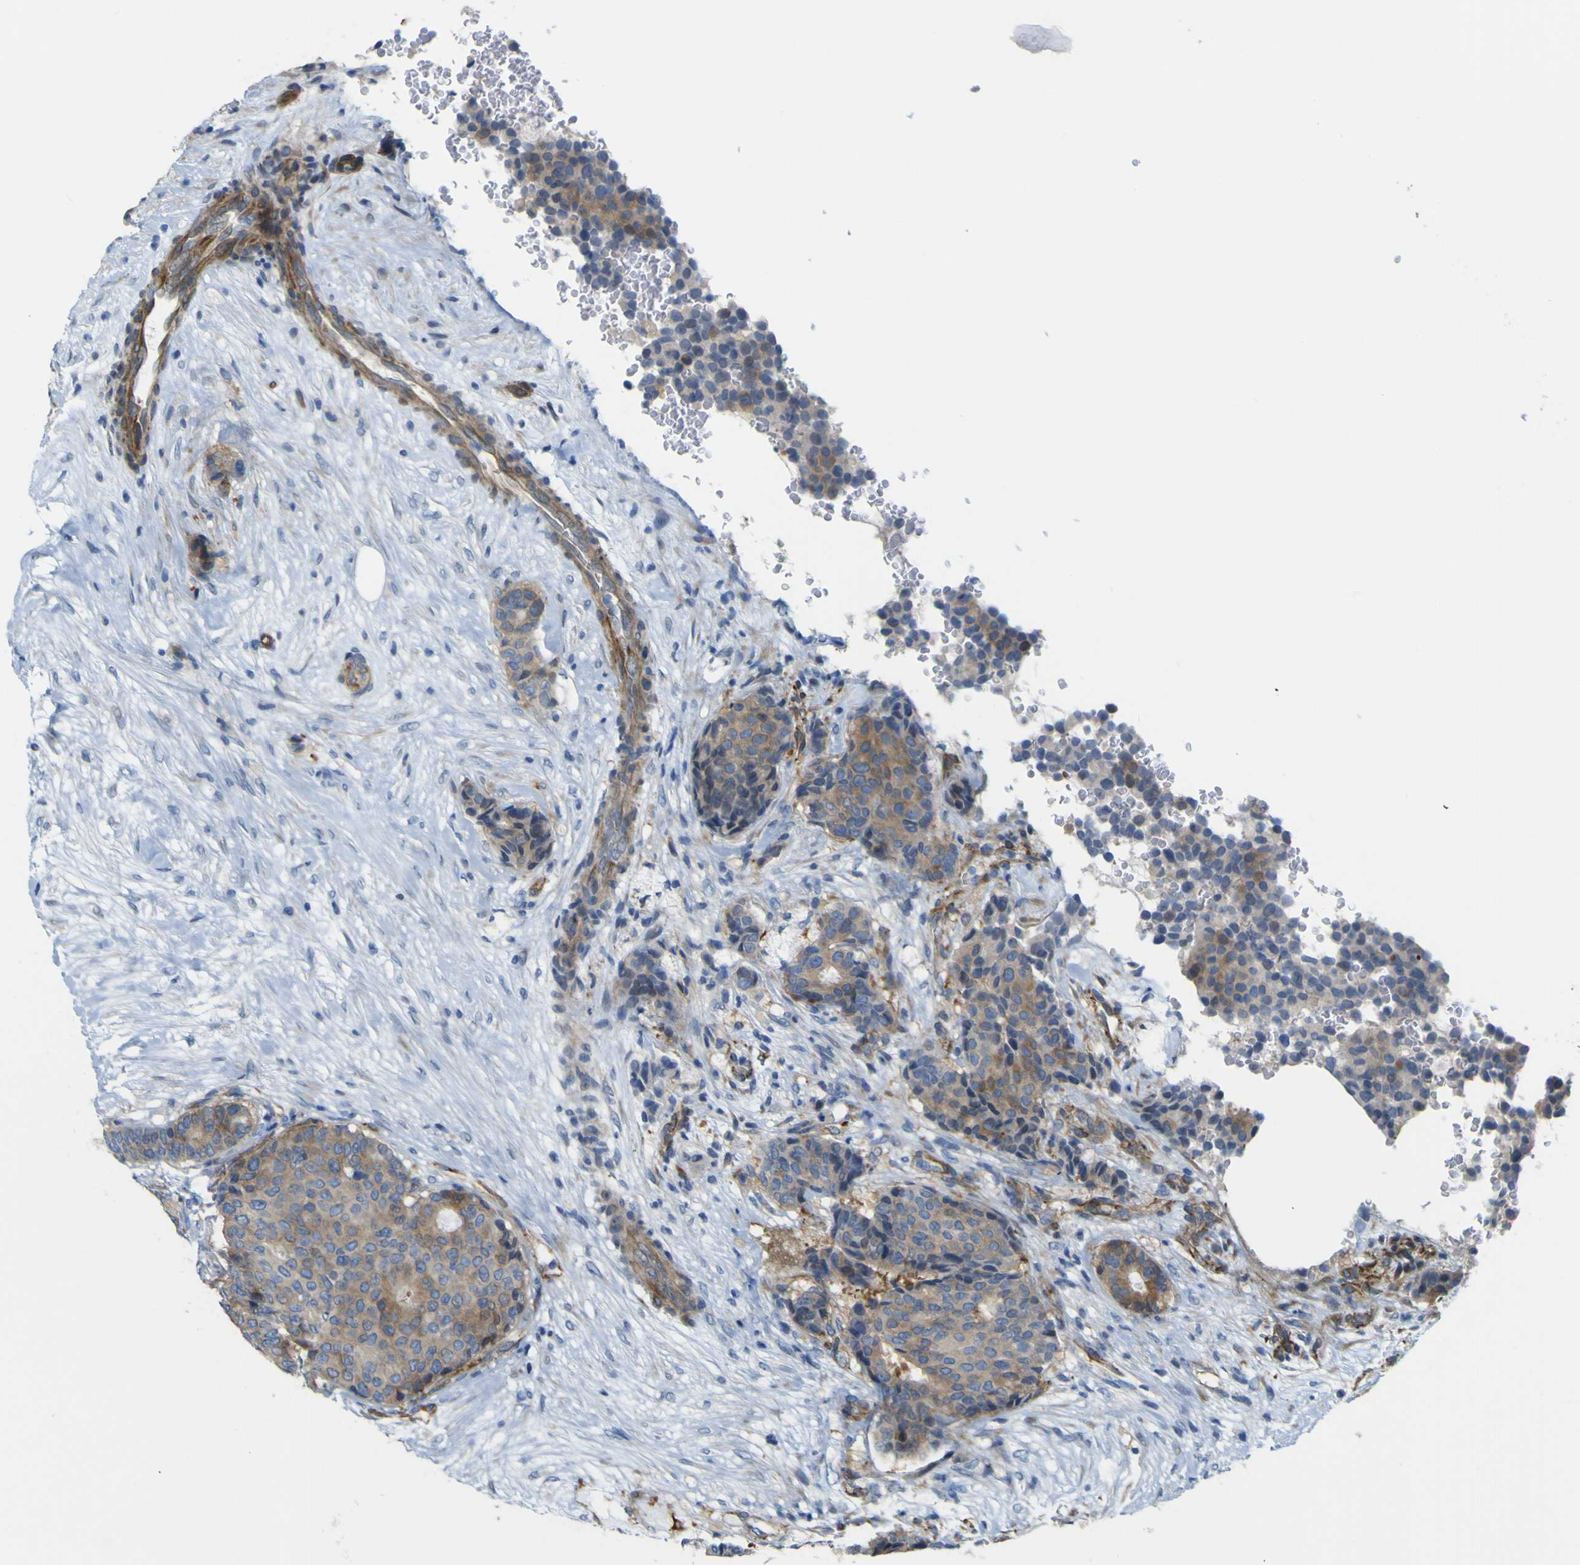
{"staining": {"intensity": "moderate", "quantity": ">75%", "location": "cytoplasmic/membranous"}, "tissue": "breast cancer", "cell_type": "Tumor cells", "image_type": "cancer", "snomed": [{"axis": "morphology", "description": "Duct carcinoma"}, {"axis": "topography", "description": "Breast"}], "caption": "Protein staining of infiltrating ductal carcinoma (breast) tissue reveals moderate cytoplasmic/membranous positivity in approximately >75% of tumor cells. The staining was performed using DAB (3,3'-diaminobenzidine), with brown indicating positive protein expression. Nuclei are stained blue with hematoxylin.", "gene": "JPH1", "patient": {"sex": "female", "age": 75}}